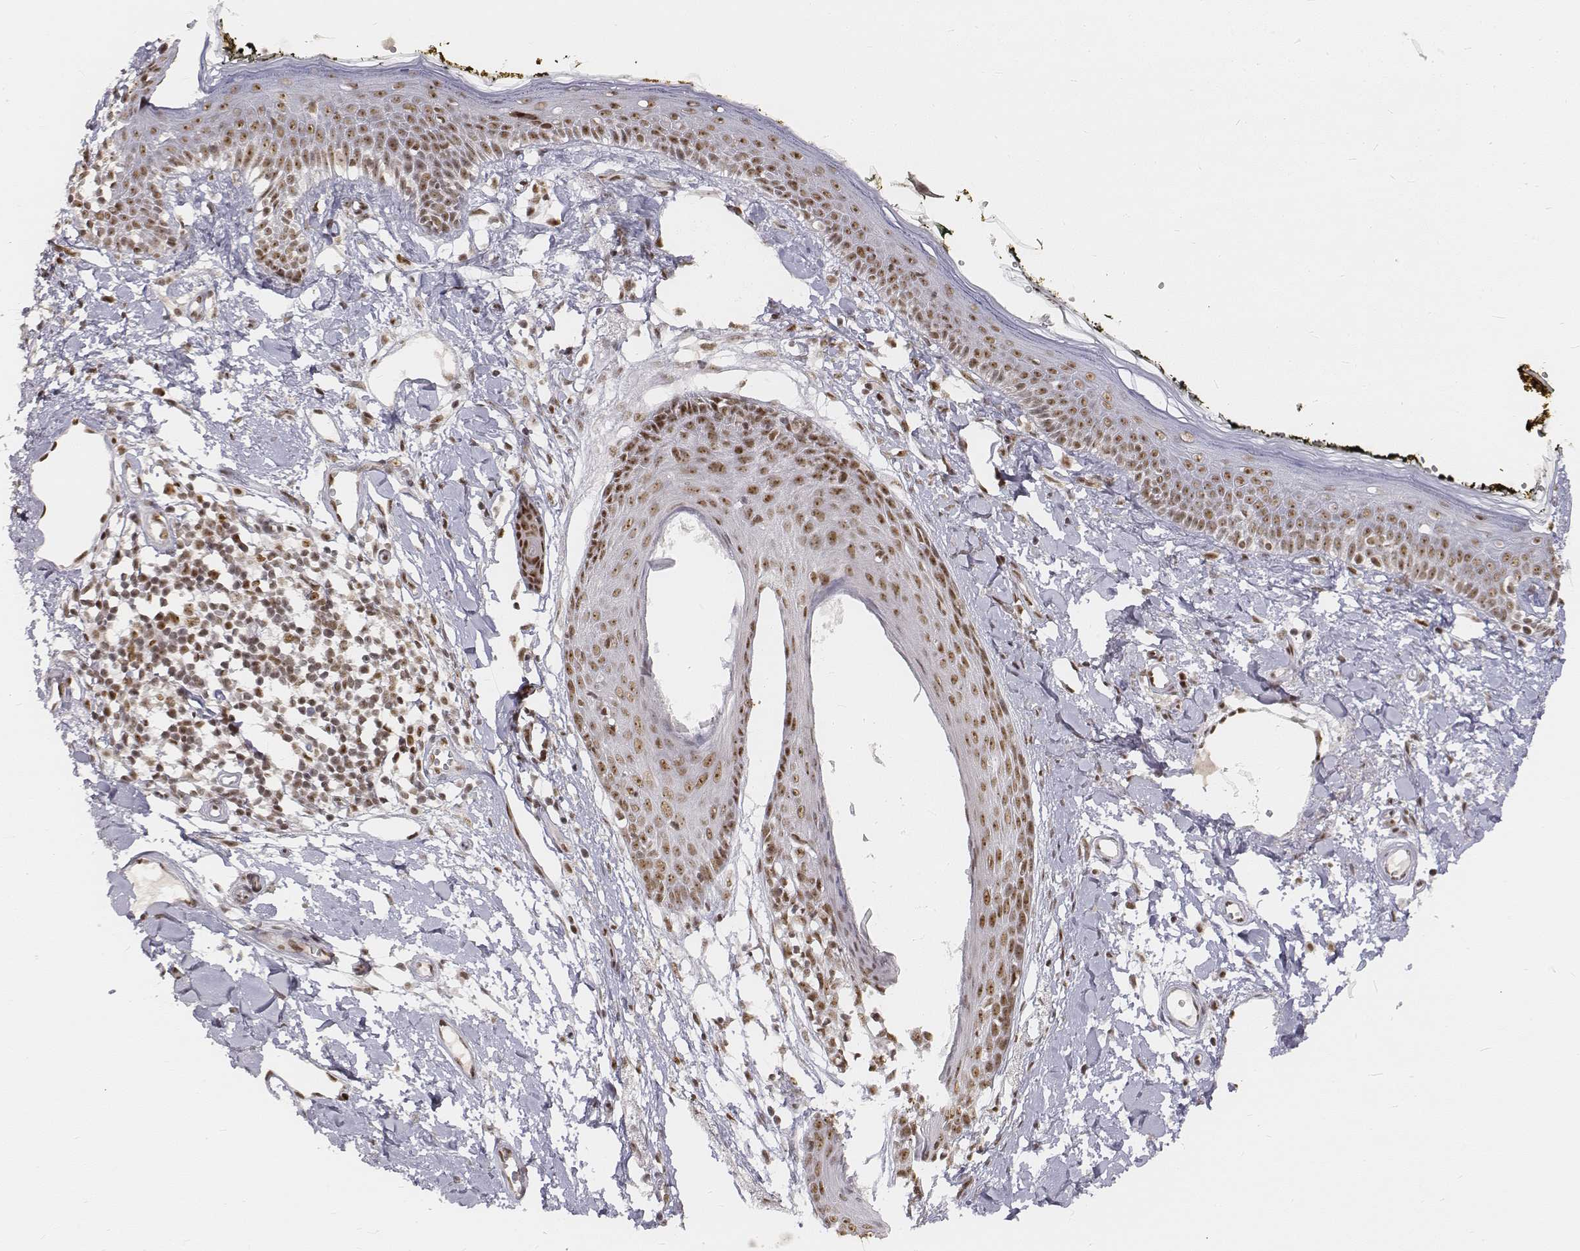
{"staining": {"intensity": "moderate", "quantity": ">75%", "location": "nuclear"}, "tissue": "skin", "cell_type": "Fibroblasts", "image_type": "normal", "snomed": [{"axis": "morphology", "description": "Normal tissue, NOS"}, {"axis": "topography", "description": "Skin"}], "caption": "Normal skin shows moderate nuclear expression in about >75% of fibroblasts, visualized by immunohistochemistry.", "gene": "PHF6", "patient": {"sex": "male", "age": 76}}